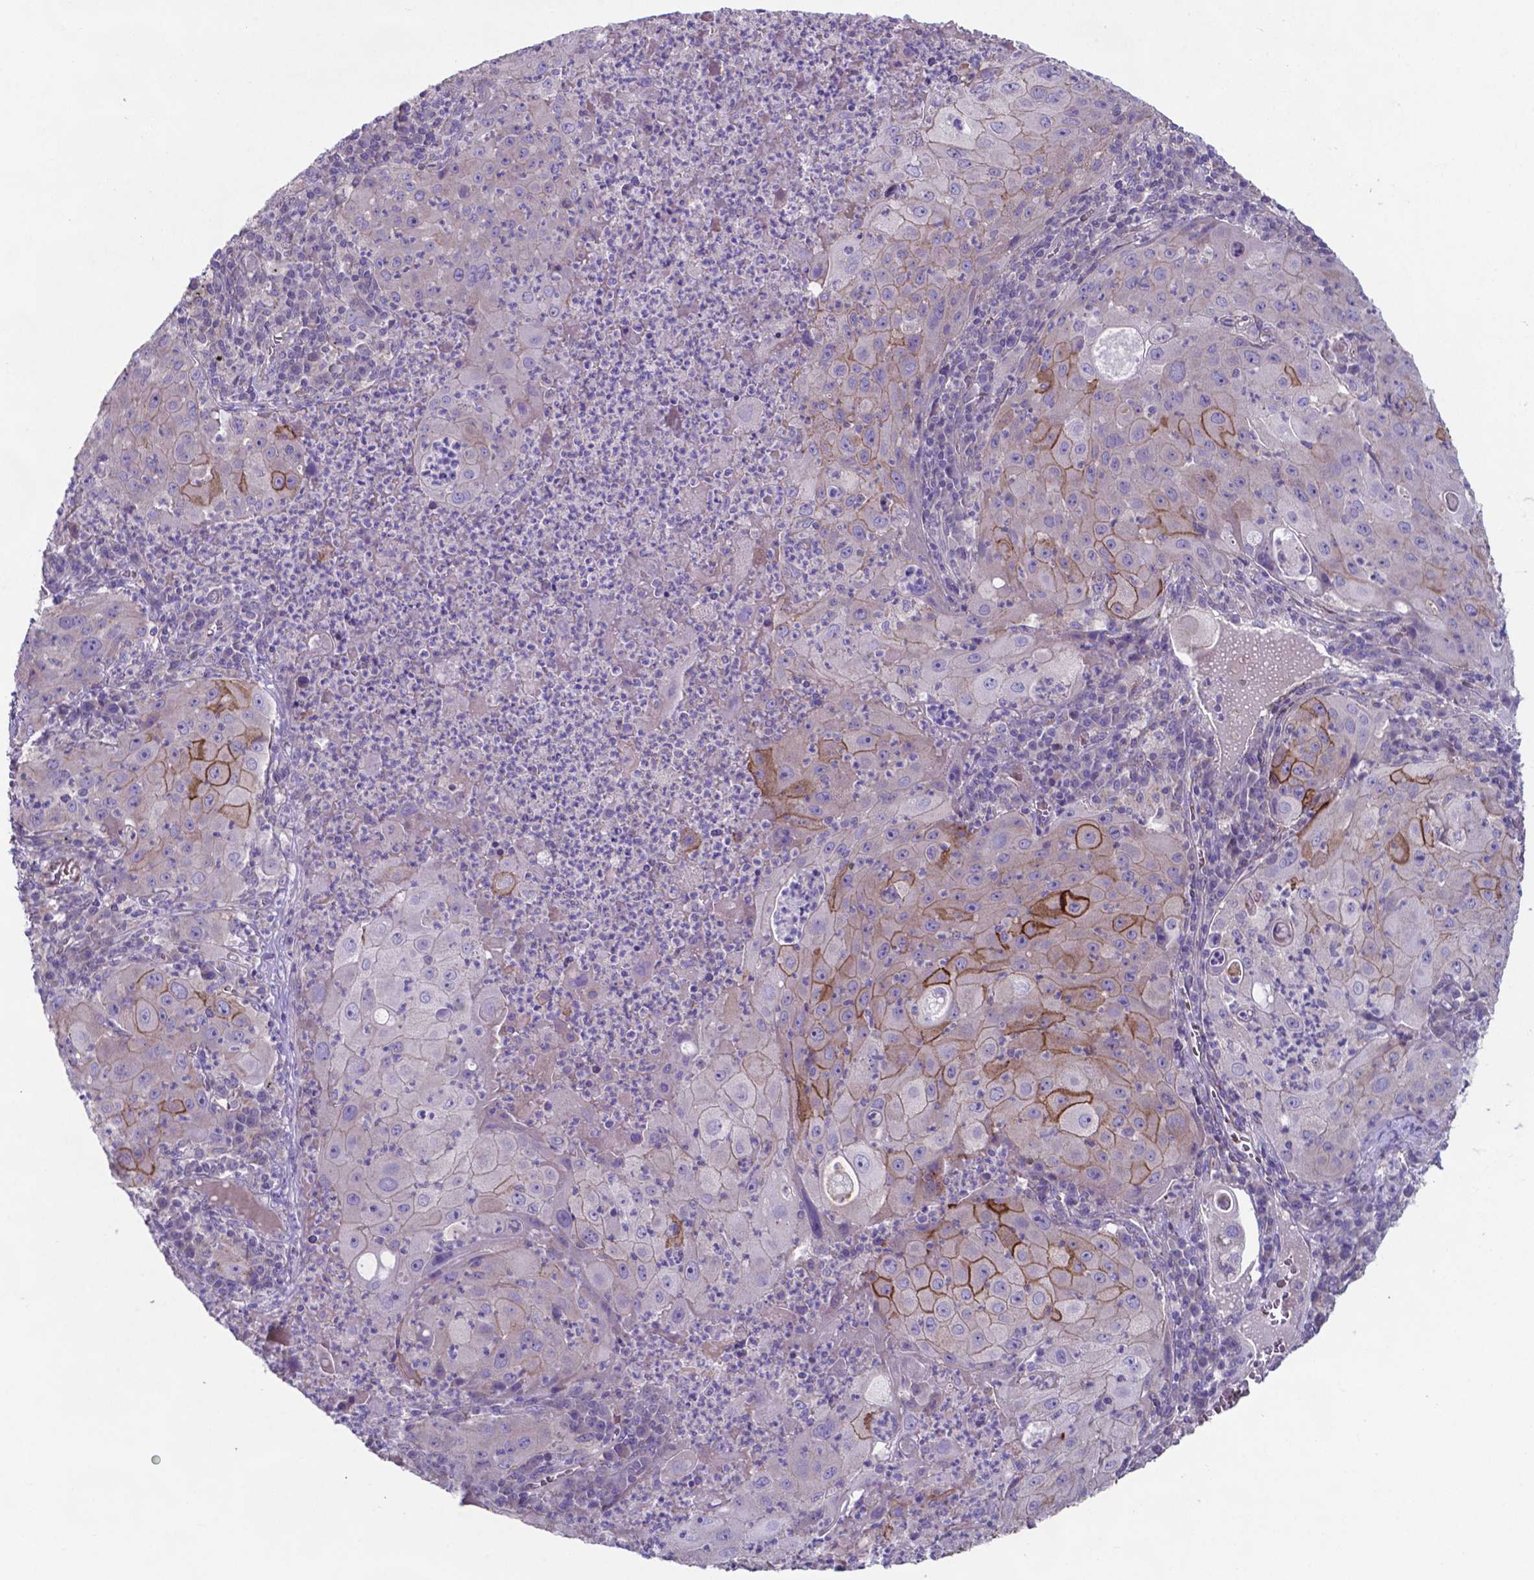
{"staining": {"intensity": "strong", "quantity": "<25%", "location": "cytoplasmic/membranous"}, "tissue": "lung cancer", "cell_type": "Tumor cells", "image_type": "cancer", "snomed": [{"axis": "morphology", "description": "Squamous cell carcinoma, NOS"}, {"axis": "topography", "description": "Lung"}], "caption": "A micrograph of lung cancer (squamous cell carcinoma) stained for a protein shows strong cytoplasmic/membranous brown staining in tumor cells.", "gene": "TYRO3", "patient": {"sex": "female", "age": 59}}